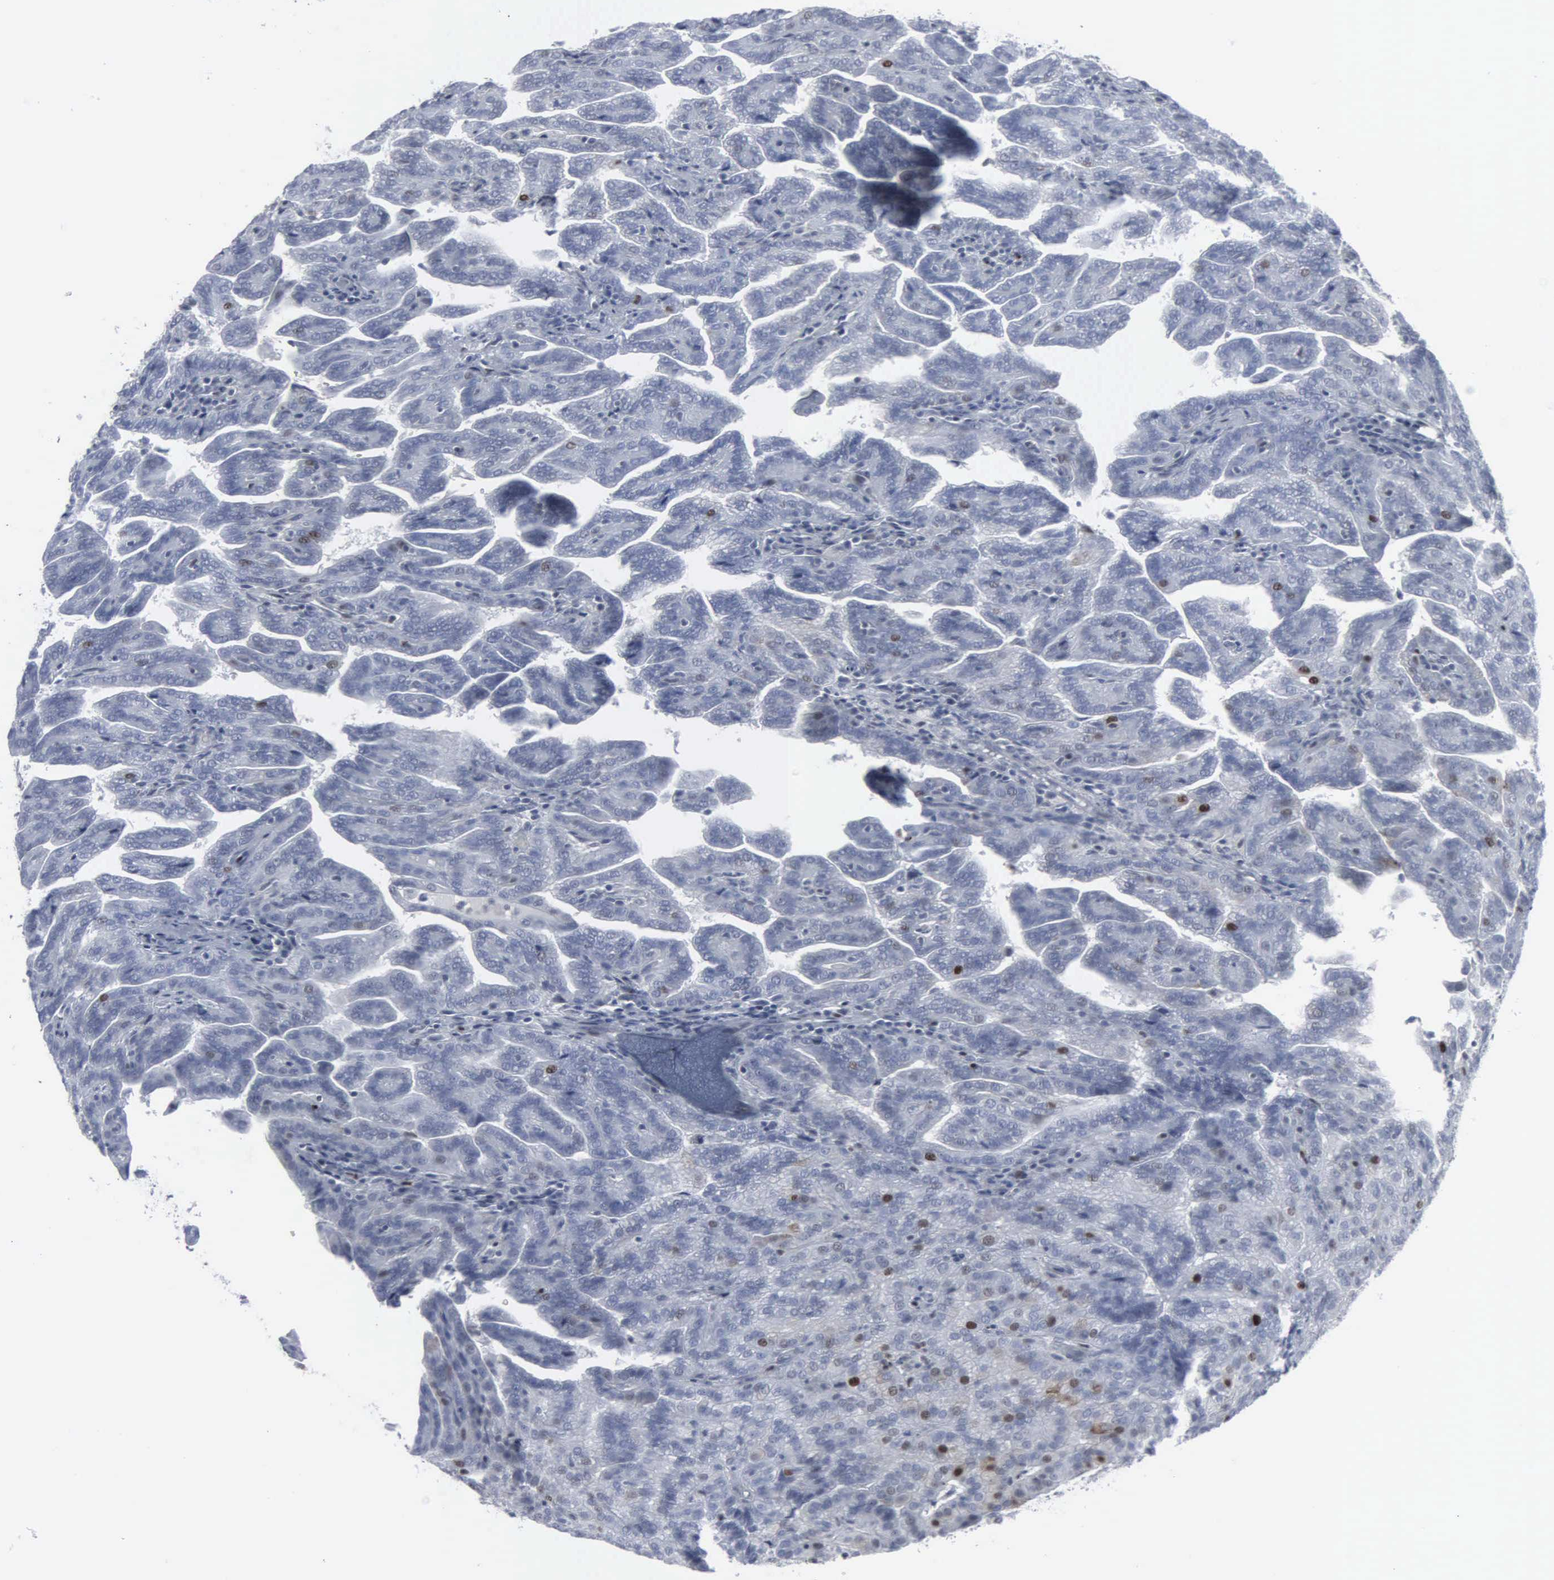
{"staining": {"intensity": "negative", "quantity": "none", "location": "none"}, "tissue": "renal cancer", "cell_type": "Tumor cells", "image_type": "cancer", "snomed": [{"axis": "morphology", "description": "Adenocarcinoma, NOS"}, {"axis": "topography", "description": "Kidney"}], "caption": "Tumor cells show no significant protein staining in adenocarcinoma (renal). The staining is performed using DAB (3,3'-diaminobenzidine) brown chromogen with nuclei counter-stained in using hematoxylin.", "gene": "CCND3", "patient": {"sex": "male", "age": 61}}